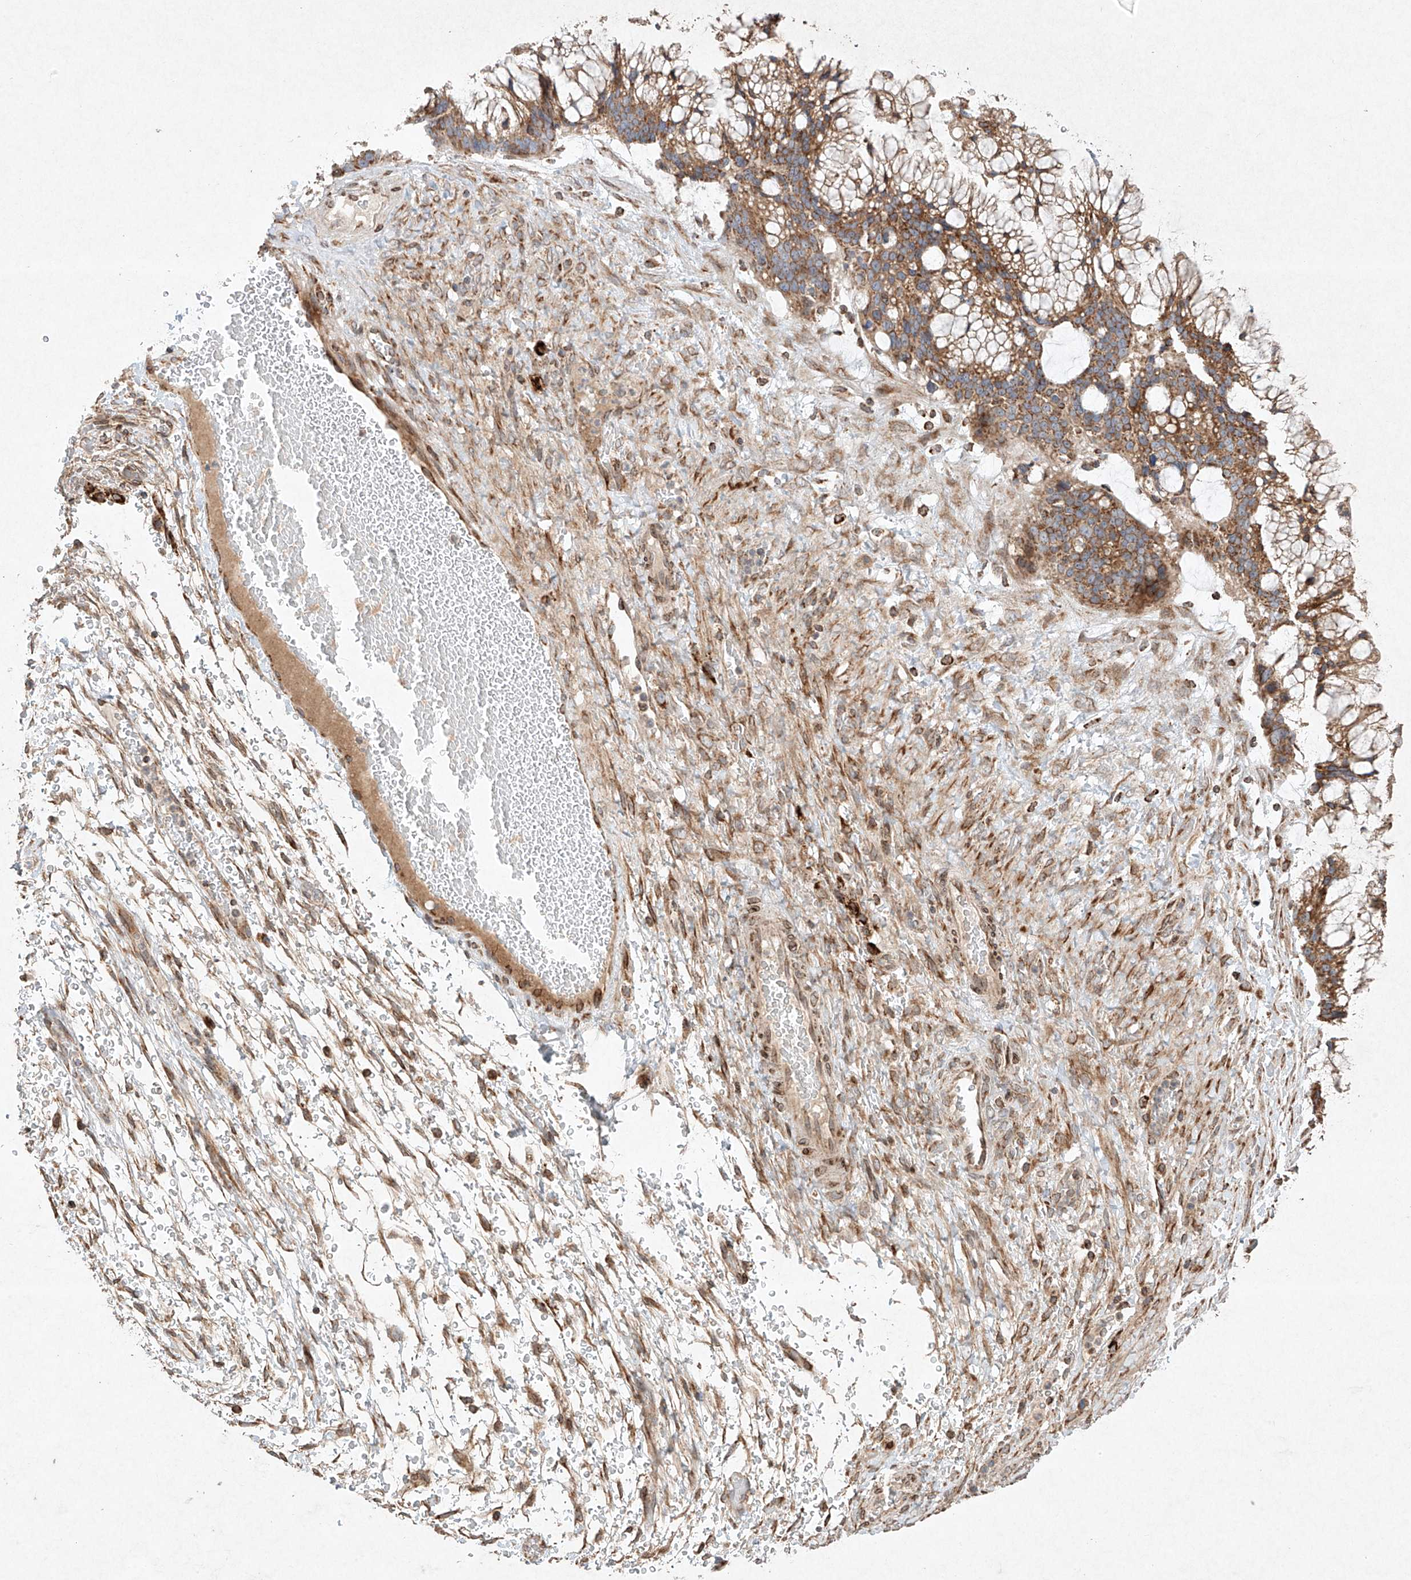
{"staining": {"intensity": "moderate", "quantity": ">75%", "location": "cytoplasmic/membranous"}, "tissue": "ovarian cancer", "cell_type": "Tumor cells", "image_type": "cancer", "snomed": [{"axis": "morphology", "description": "Cystadenocarcinoma, mucinous, NOS"}, {"axis": "topography", "description": "Ovary"}], "caption": "Tumor cells display medium levels of moderate cytoplasmic/membranous positivity in approximately >75% of cells in mucinous cystadenocarcinoma (ovarian). The staining was performed using DAB, with brown indicating positive protein expression. Nuclei are stained blue with hematoxylin.", "gene": "SEMA3B", "patient": {"sex": "female", "age": 37}}